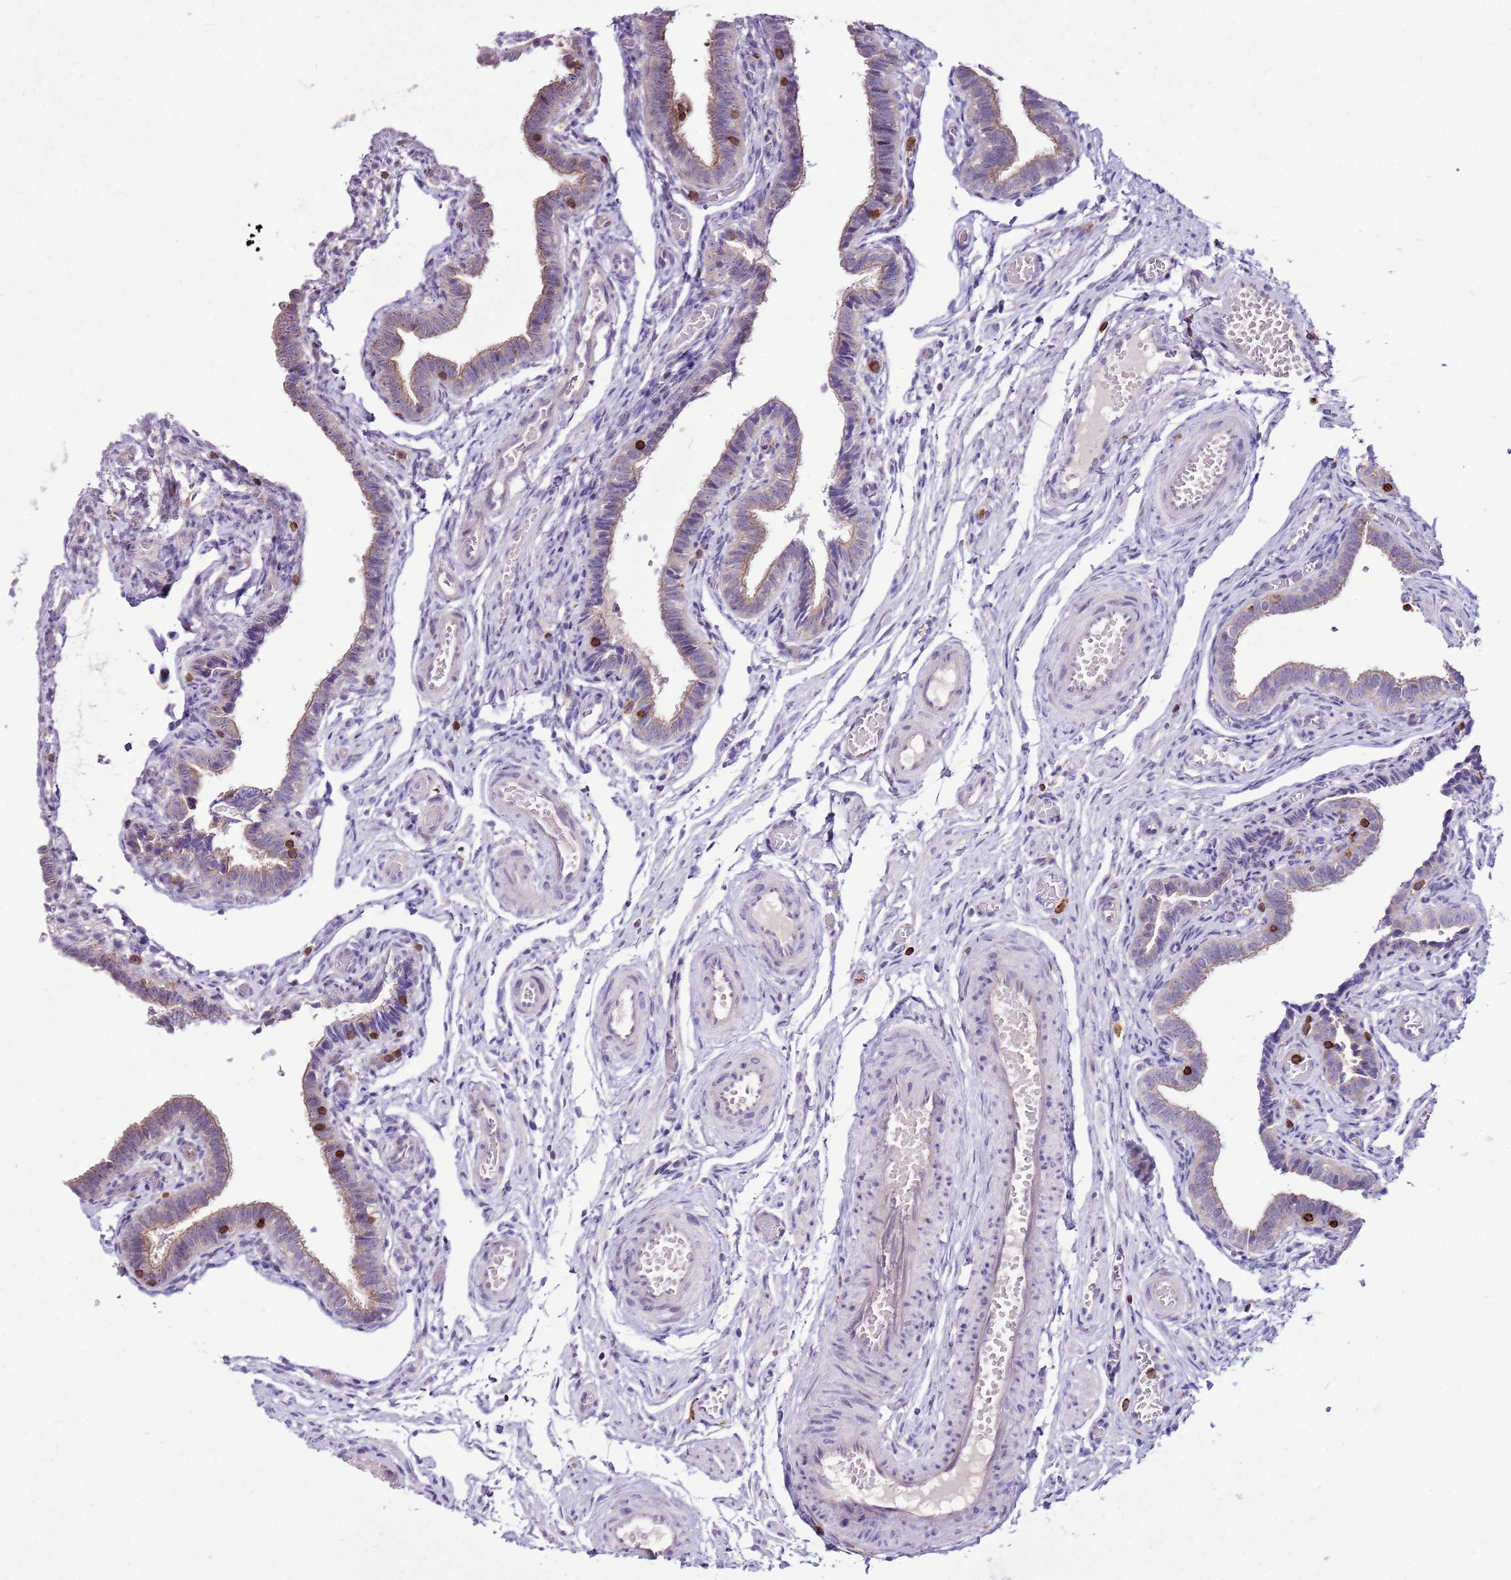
{"staining": {"intensity": "weak", "quantity": "25%-75%", "location": "cytoplasmic/membranous"}, "tissue": "fallopian tube", "cell_type": "Glandular cells", "image_type": "normal", "snomed": [{"axis": "morphology", "description": "Normal tissue, NOS"}, {"axis": "topography", "description": "Fallopian tube"}], "caption": "Immunohistochemistry histopathology image of unremarkable fallopian tube: fallopian tube stained using immunohistochemistry displays low levels of weak protein expression localized specifically in the cytoplasmic/membranous of glandular cells, appearing as a cytoplasmic/membranous brown color.", "gene": "ZSWIM1", "patient": {"sex": "female", "age": 36}}